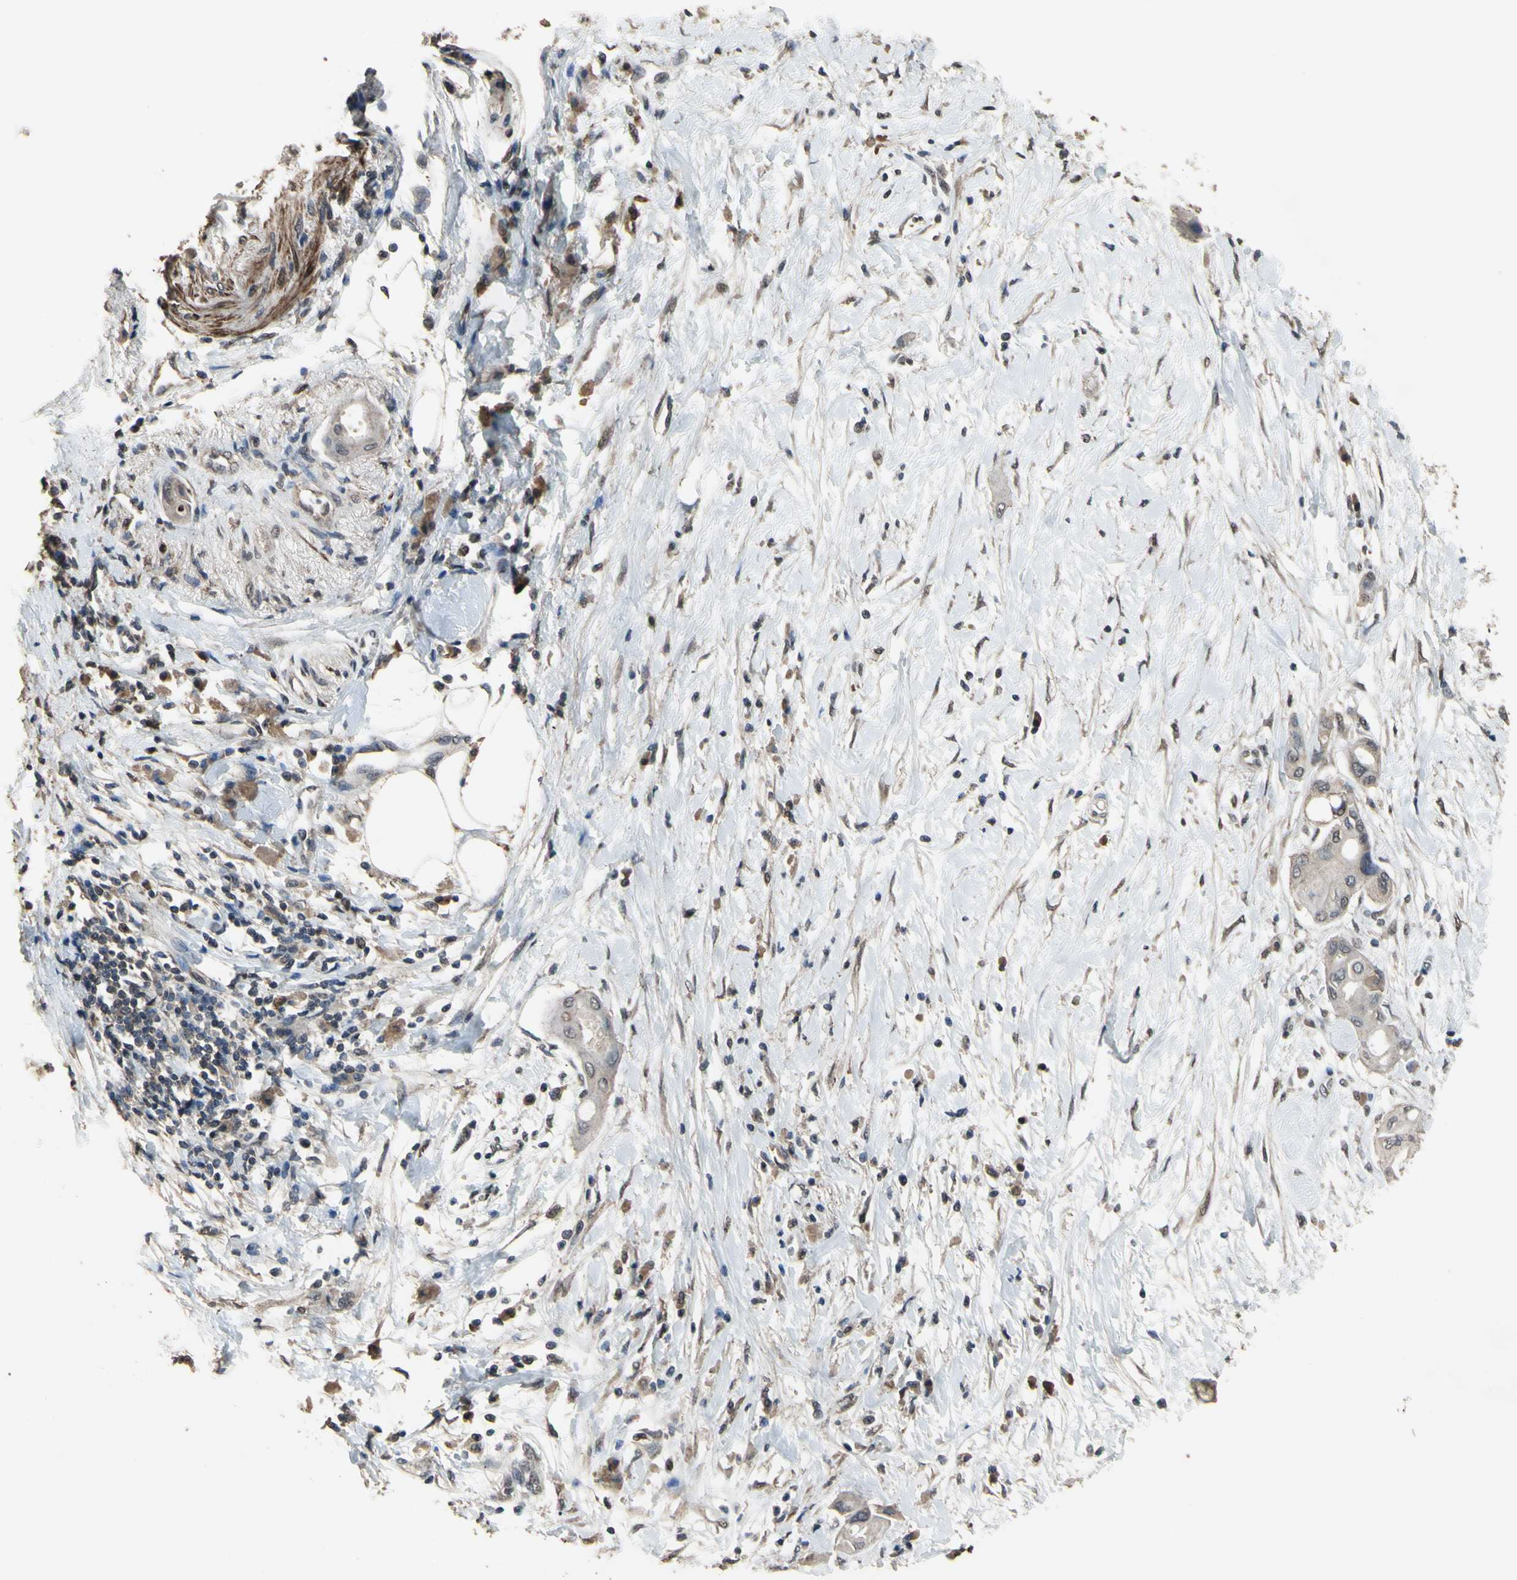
{"staining": {"intensity": "weak", "quantity": "<25%", "location": "nuclear"}, "tissue": "pancreatic cancer", "cell_type": "Tumor cells", "image_type": "cancer", "snomed": [{"axis": "morphology", "description": "Adenocarcinoma, NOS"}, {"axis": "morphology", "description": "Adenocarcinoma, metastatic, NOS"}, {"axis": "topography", "description": "Lymph node"}, {"axis": "topography", "description": "Pancreas"}, {"axis": "topography", "description": "Duodenum"}], "caption": "Immunohistochemistry image of neoplastic tissue: human pancreatic cancer stained with DAB demonstrates no significant protein positivity in tumor cells. (IHC, brightfield microscopy, high magnification).", "gene": "ZNF174", "patient": {"sex": "female", "age": 64}}